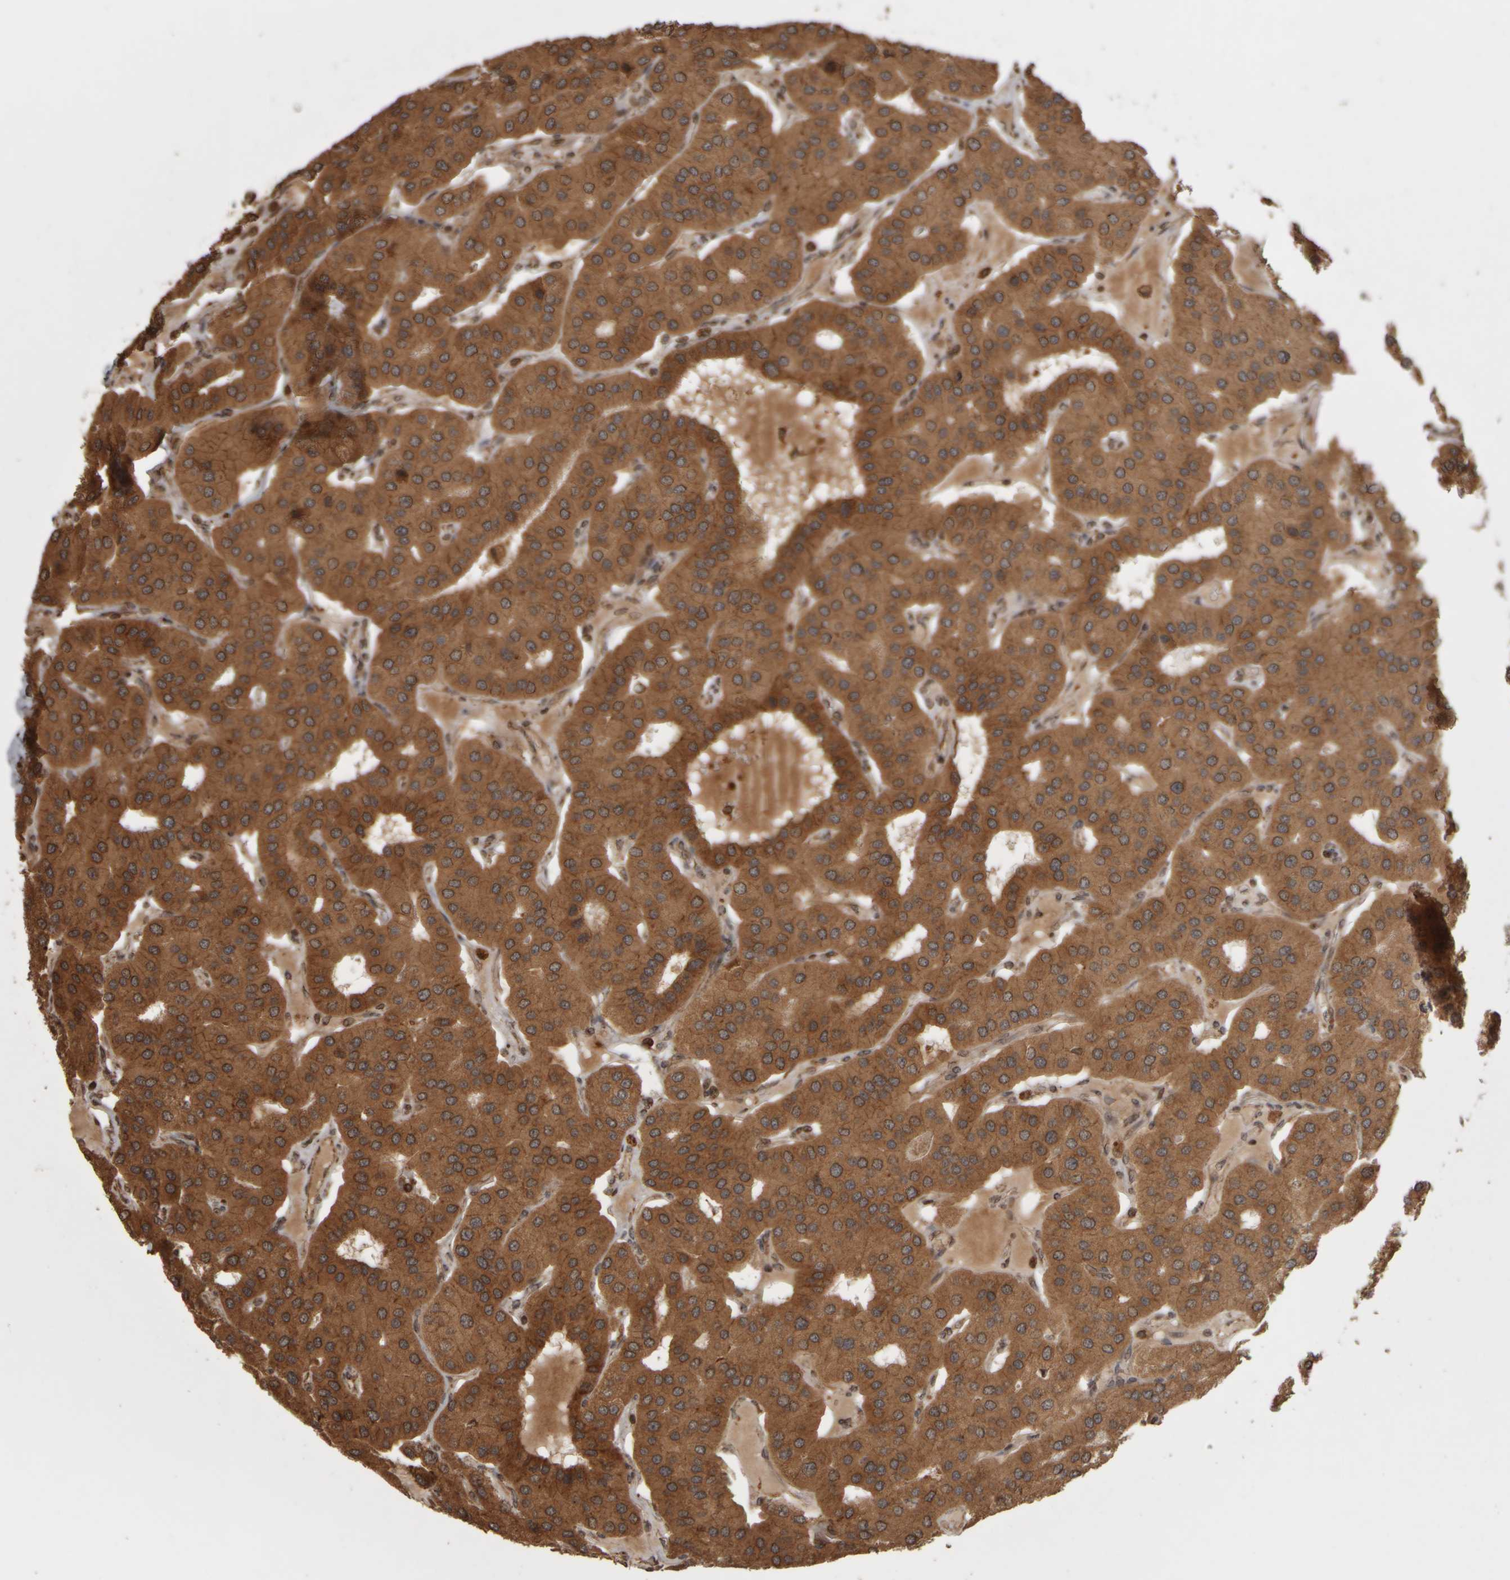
{"staining": {"intensity": "strong", "quantity": ">75%", "location": "cytoplasmic/membranous"}, "tissue": "parathyroid gland", "cell_type": "Glandular cells", "image_type": "normal", "snomed": [{"axis": "morphology", "description": "Normal tissue, NOS"}, {"axis": "morphology", "description": "Adenoma, NOS"}, {"axis": "topography", "description": "Parathyroid gland"}], "caption": "IHC micrograph of normal human parathyroid gland stained for a protein (brown), which demonstrates high levels of strong cytoplasmic/membranous positivity in about >75% of glandular cells.", "gene": "AGBL3", "patient": {"sex": "female", "age": 86}}